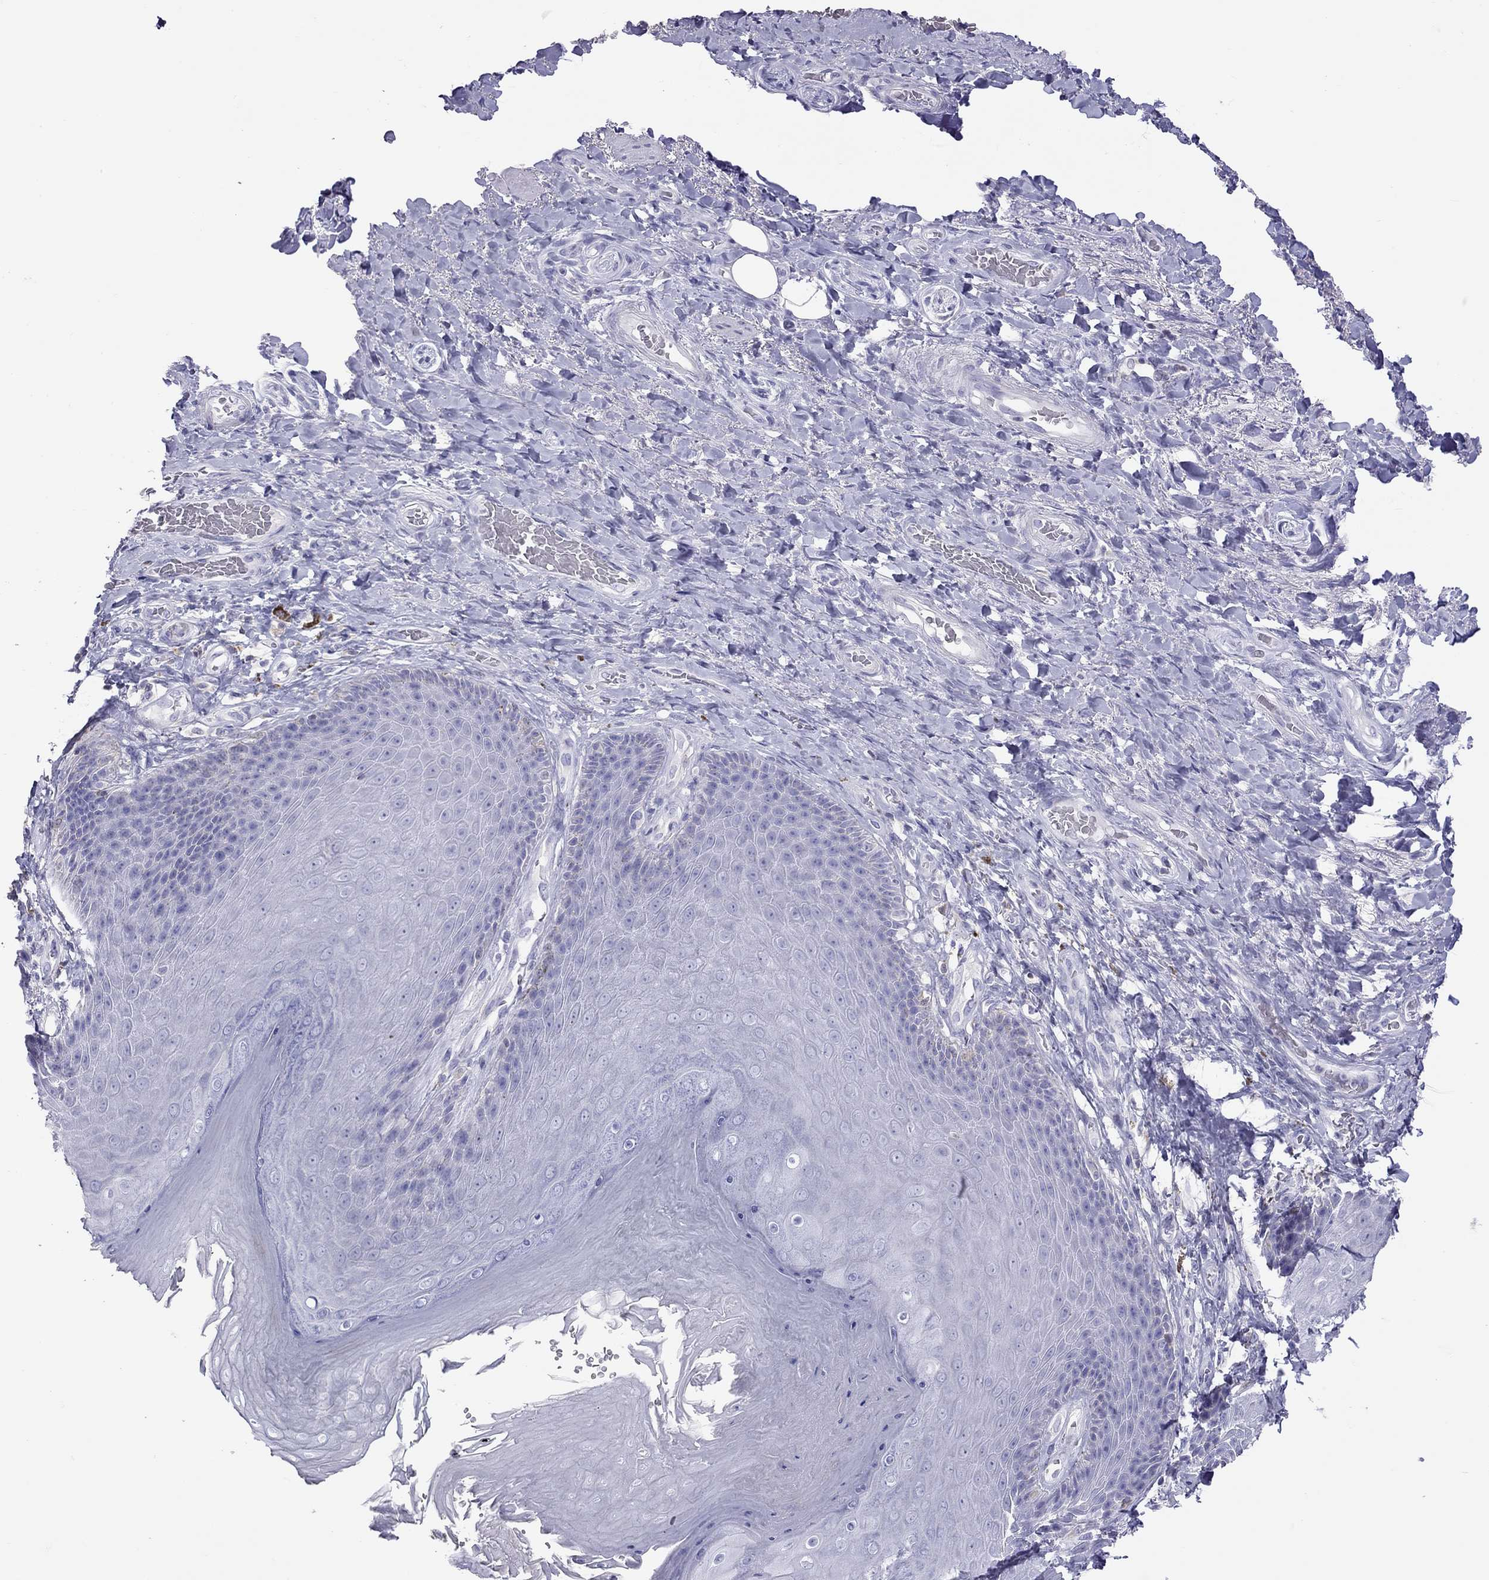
{"staining": {"intensity": "negative", "quantity": "none", "location": "none"}, "tissue": "skin", "cell_type": "Epidermal cells", "image_type": "normal", "snomed": [{"axis": "morphology", "description": "Normal tissue, NOS"}, {"axis": "topography", "description": "Skeletal muscle"}, {"axis": "topography", "description": "Anal"}, {"axis": "topography", "description": "Peripheral nerve tissue"}], "caption": "Immunohistochemical staining of normal human skin exhibits no significant positivity in epidermal cells. The staining was performed using DAB to visualize the protein expression in brown, while the nuclei were stained in blue with hematoxylin (Magnification: 20x).", "gene": "STAG3", "patient": {"sex": "male", "age": 53}}